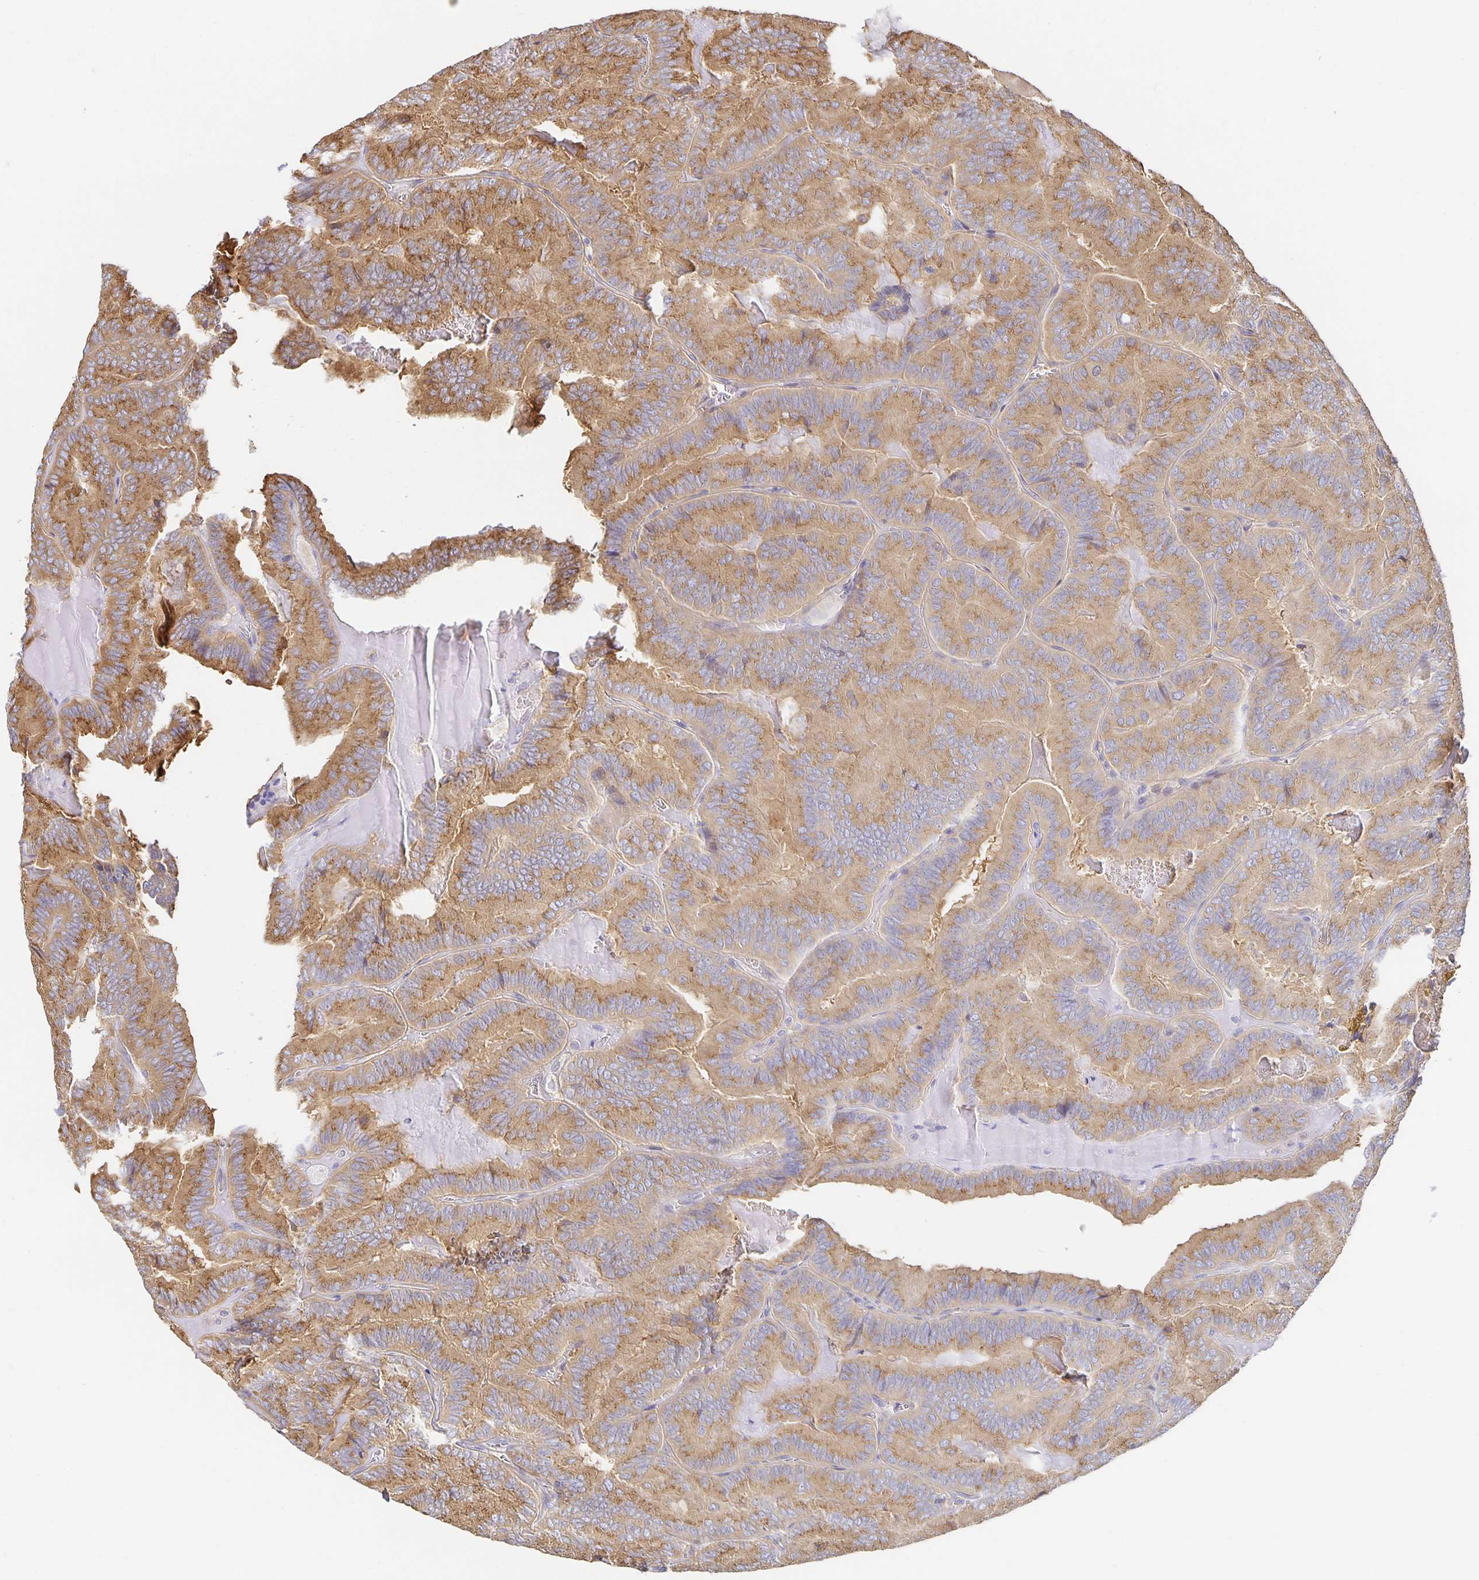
{"staining": {"intensity": "moderate", "quantity": ">75%", "location": "cytoplasmic/membranous"}, "tissue": "thyroid cancer", "cell_type": "Tumor cells", "image_type": "cancer", "snomed": [{"axis": "morphology", "description": "Papillary adenocarcinoma, NOS"}, {"axis": "topography", "description": "Thyroid gland"}], "caption": "Papillary adenocarcinoma (thyroid) was stained to show a protein in brown. There is medium levels of moderate cytoplasmic/membranous staining in approximately >75% of tumor cells.", "gene": "USO1", "patient": {"sex": "female", "age": 75}}